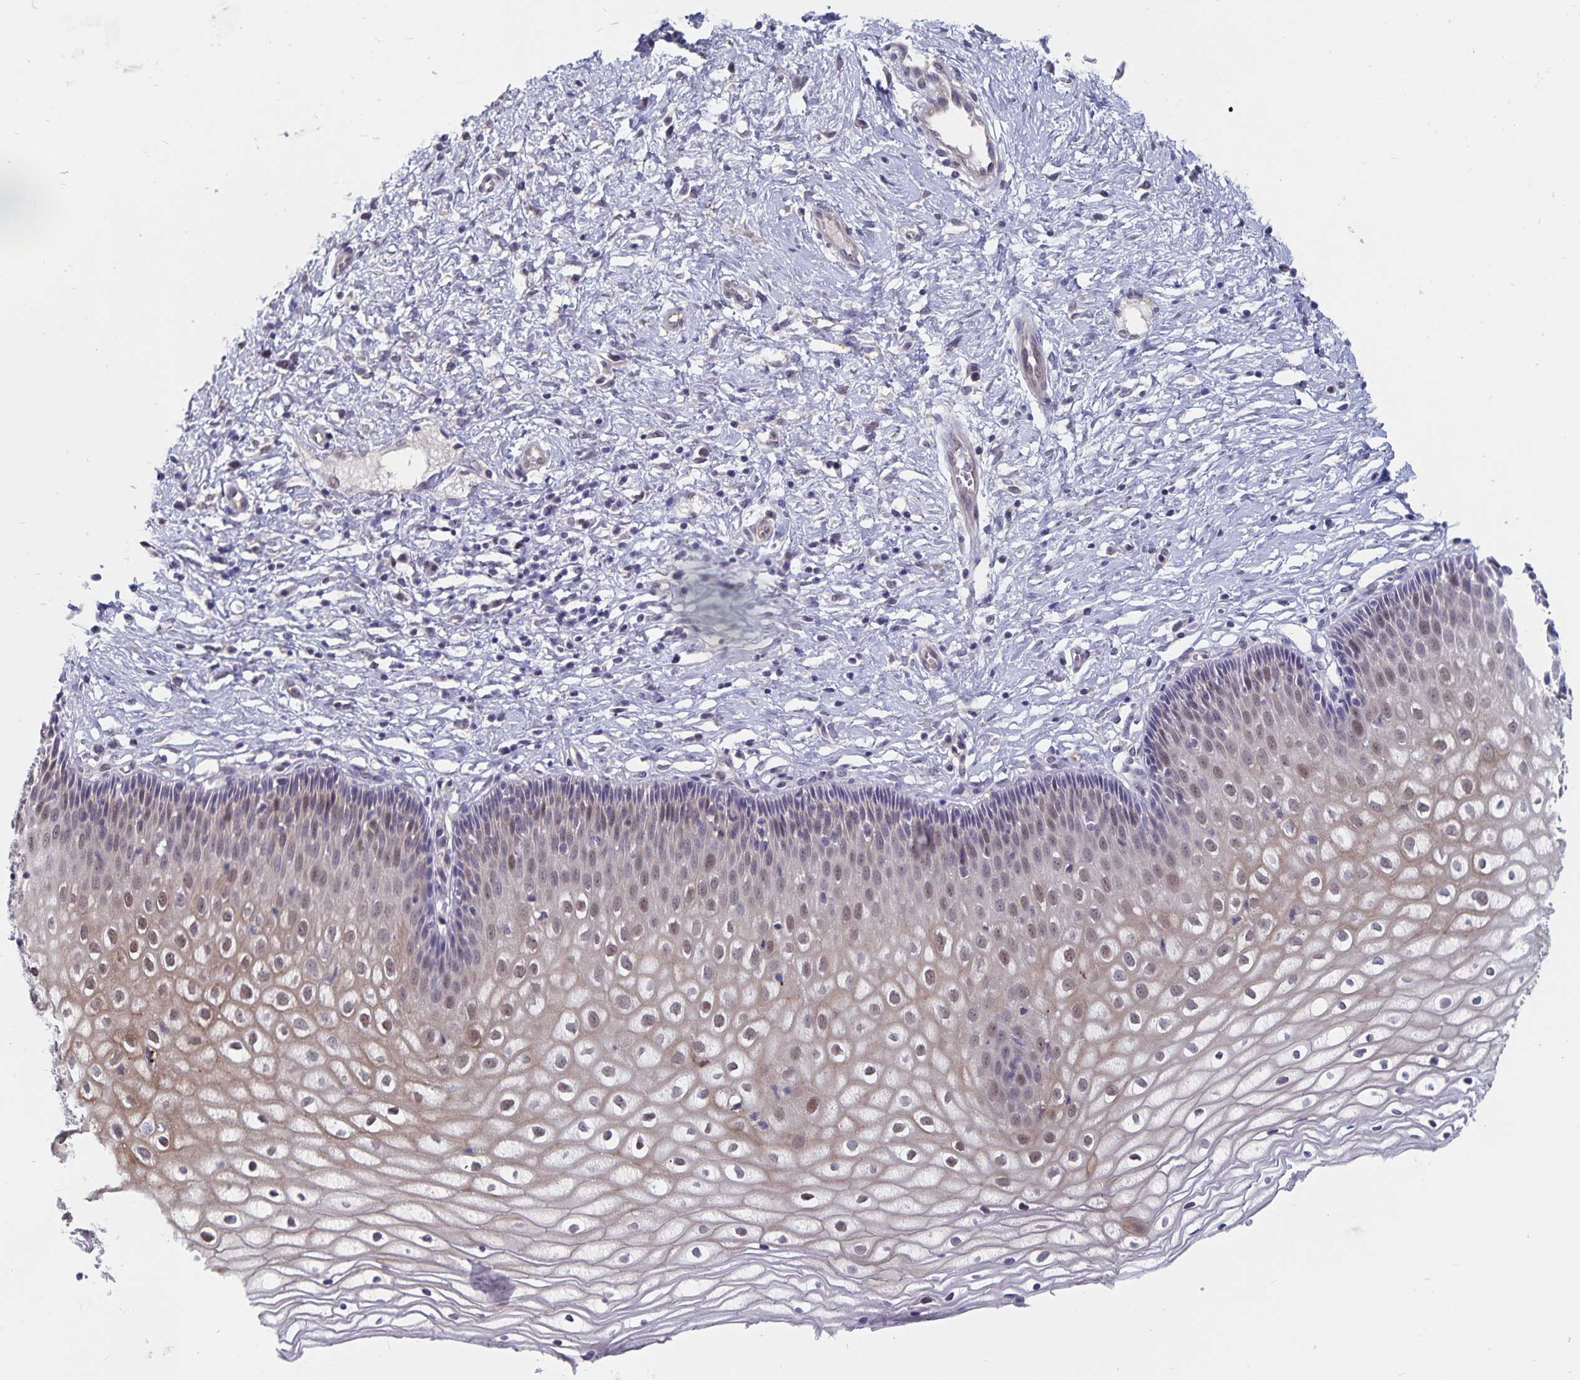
{"staining": {"intensity": "weak", "quantity": "25%-75%", "location": "nuclear"}, "tissue": "cervix", "cell_type": "Glandular cells", "image_type": "normal", "snomed": [{"axis": "morphology", "description": "Normal tissue, NOS"}, {"axis": "topography", "description": "Cervix"}], "caption": "Cervix stained with a brown dye shows weak nuclear positive staining in about 25%-75% of glandular cells.", "gene": "BAG6", "patient": {"sex": "female", "age": 36}}